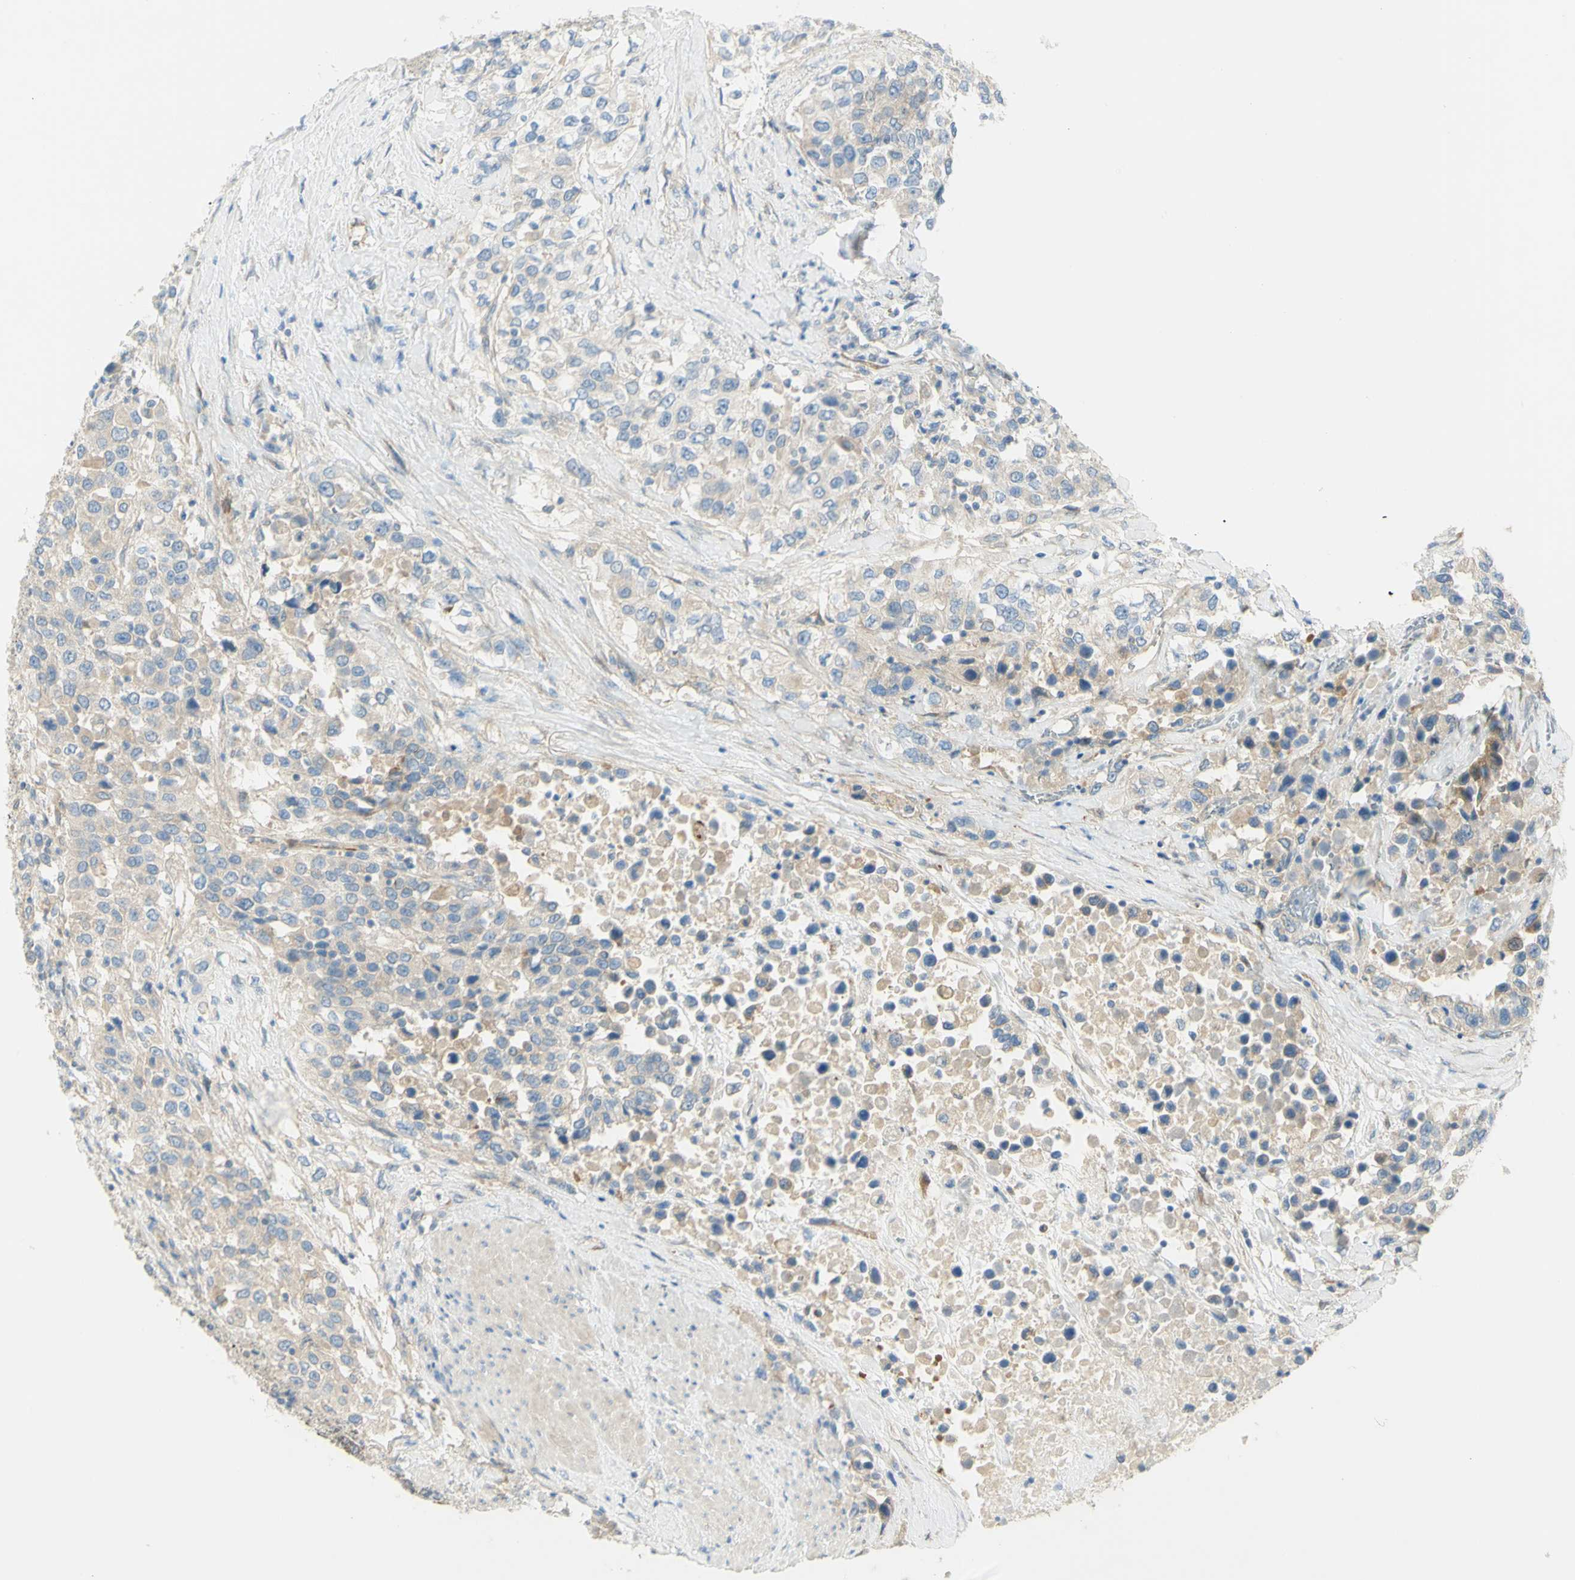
{"staining": {"intensity": "weak", "quantity": "25%-75%", "location": "cytoplasmic/membranous"}, "tissue": "urothelial cancer", "cell_type": "Tumor cells", "image_type": "cancer", "snomed": [{"axis": "morphology", "description": "Urothelial carcinoma, High grade"}, {"axis": "topography", "description": "Urinary bladder"}], "caption": "Immunohistochemistry of human urothelial cancer reveals low levels of weak cytoplasmic/membranous expression in about 25%-75% of tumor cells.", "gene": "GCNT3", "patient": {"sex": "female", "age": 80}}